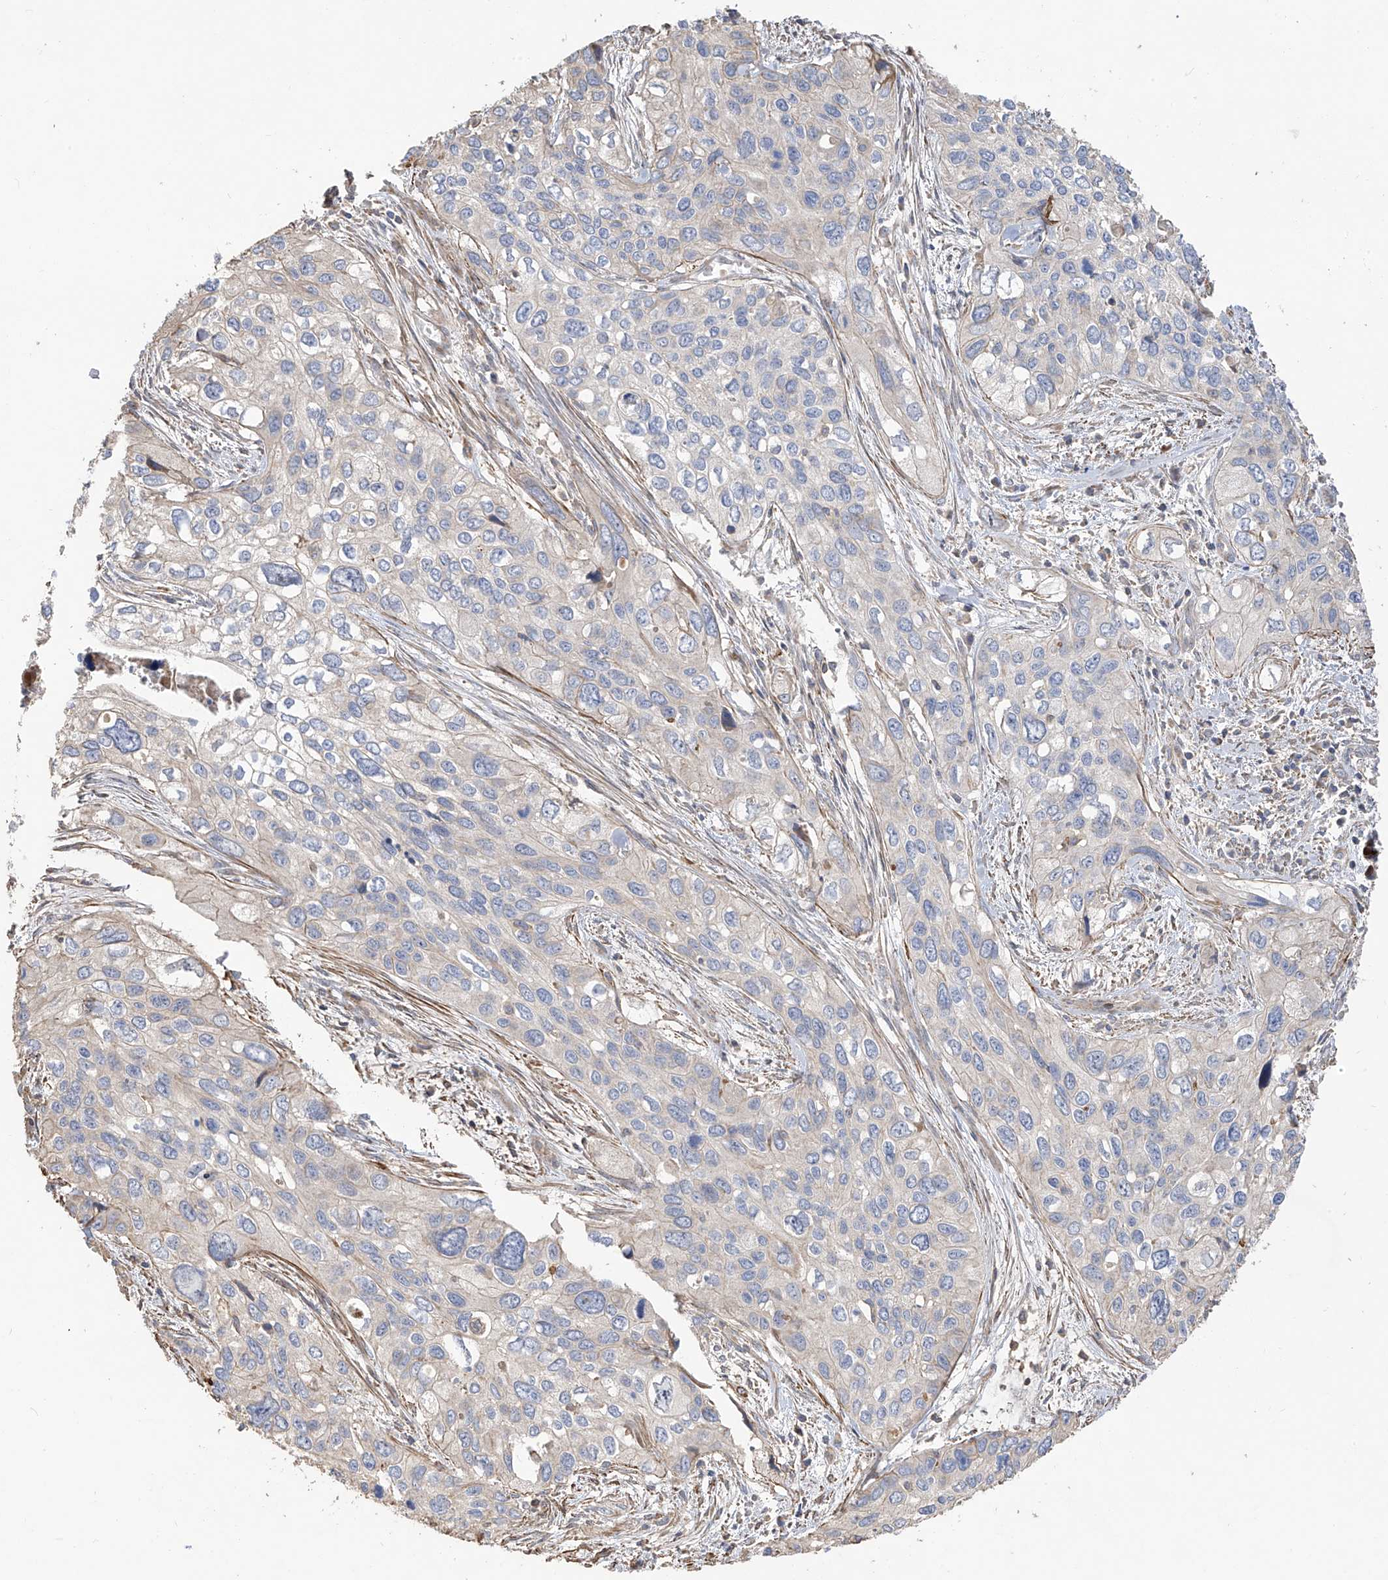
{"staining": {"intensity": "negative", "quantity": "none", "location": "none"}, "tissue": "cervical cancer", "cell_type": "Tumor cells", "image_type": "cancer", "snomed": [{"axis": "morphology", "description": "Squamous cell carcinoma, NOS"}, {"axis": "topography", "description": "Cervix"}], "caption": "This is a histopathology image of IHC staining of cervical cancer, which shows no expression in tumor cells. The staining was performed using DAB to visualize the protein expression in brown, while the nuclei were stained in blue with hematoxylin (Magnification: 20x).", "gene": "SLC43A3", "patient": {"sex": "female", "age": 55}}